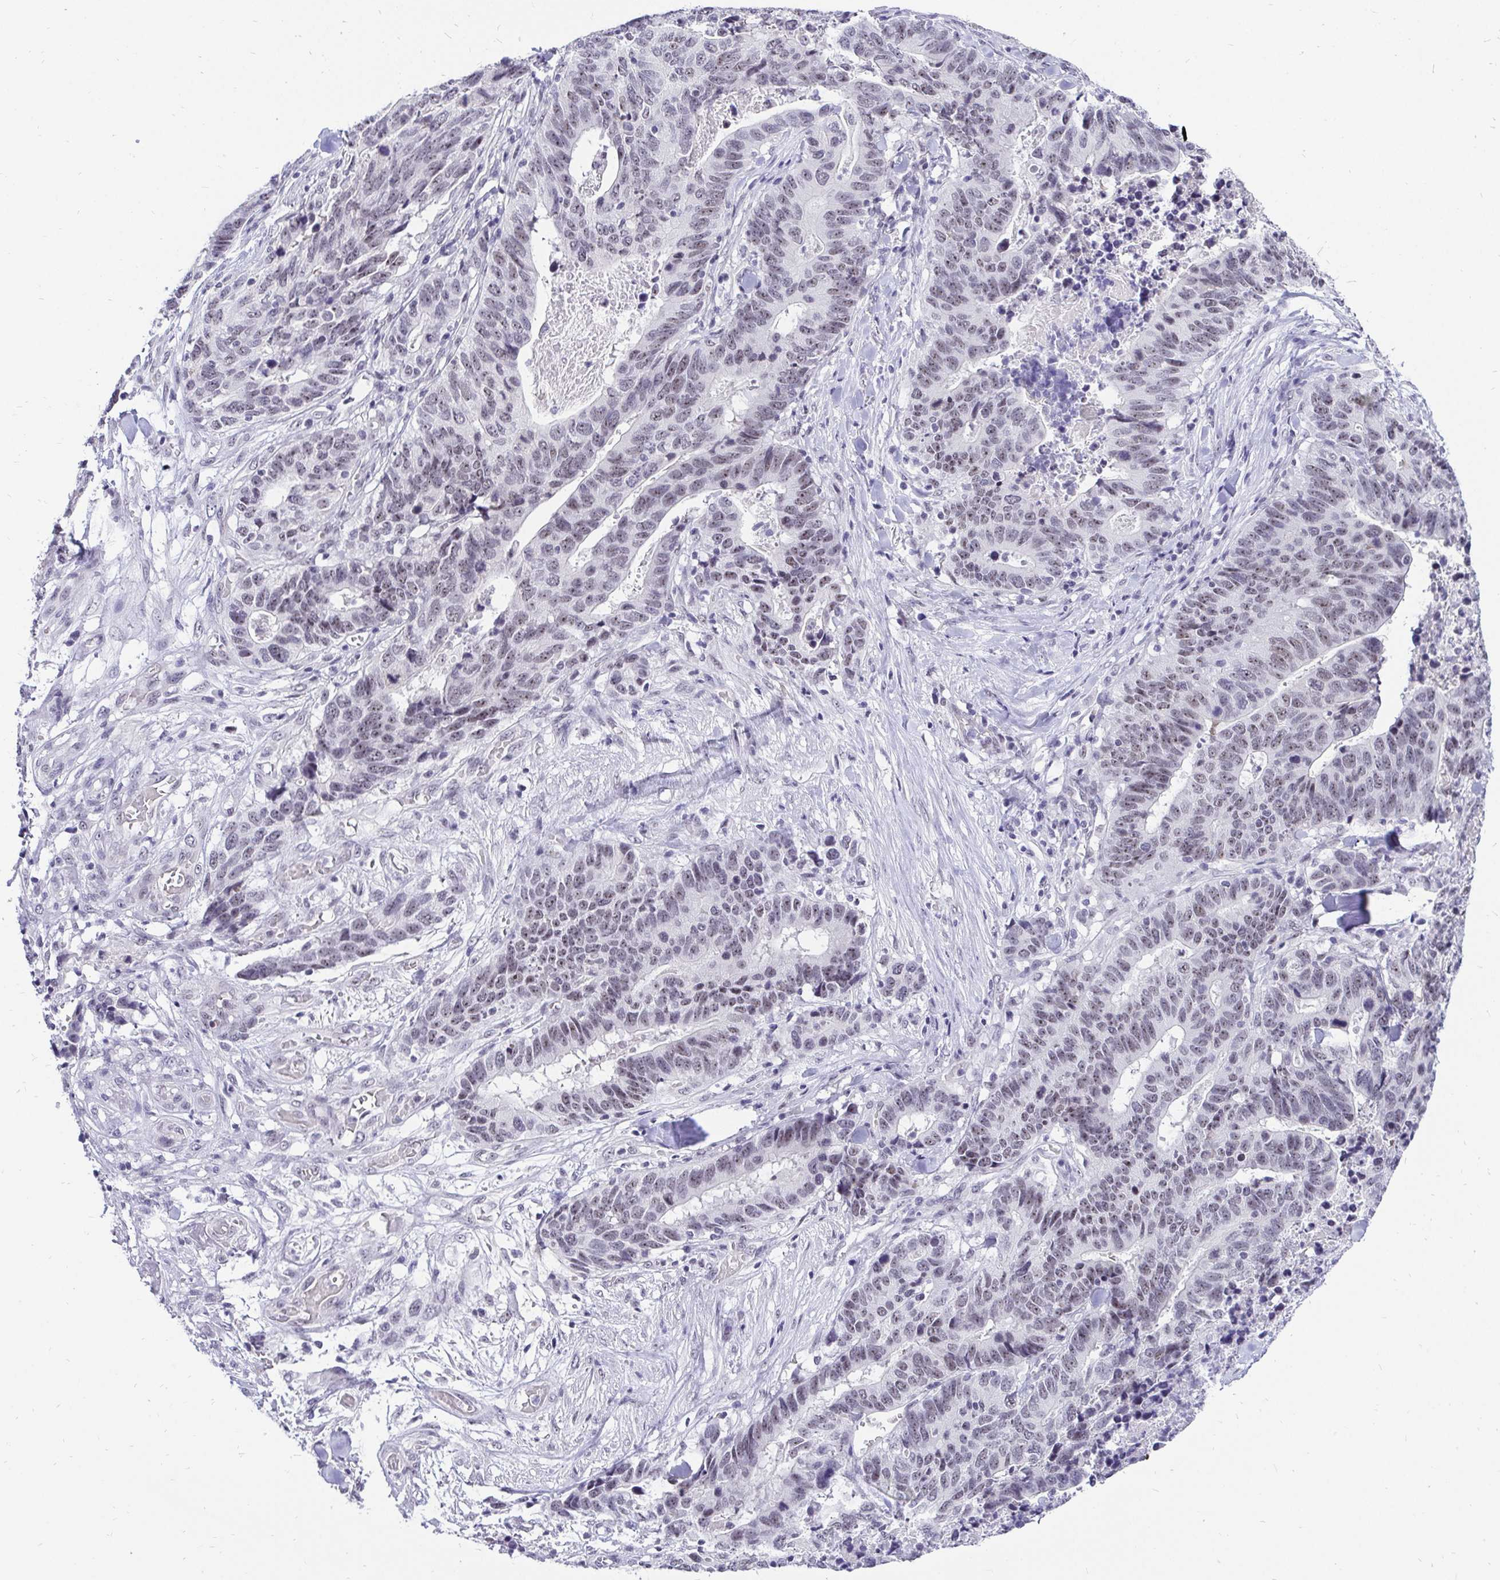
{"staining": {"intensity": "weak", "quantity": "<25%", "location": "nuclear"}, "tissue": "stomach cancer", "cell_type": "Tumor cells", "image_type": "cancer", "snomed": [{"axis": "morphology", "description": "Adenocarcinoma, NOS"}, {"axis": "topography", "description": "Stomach, upper"}], "caption": "Tumor cells are negative for brown protein staining in stomach cancer.", "gene": "ZNF860", "patient": {"sex": "female", "age": 67}}